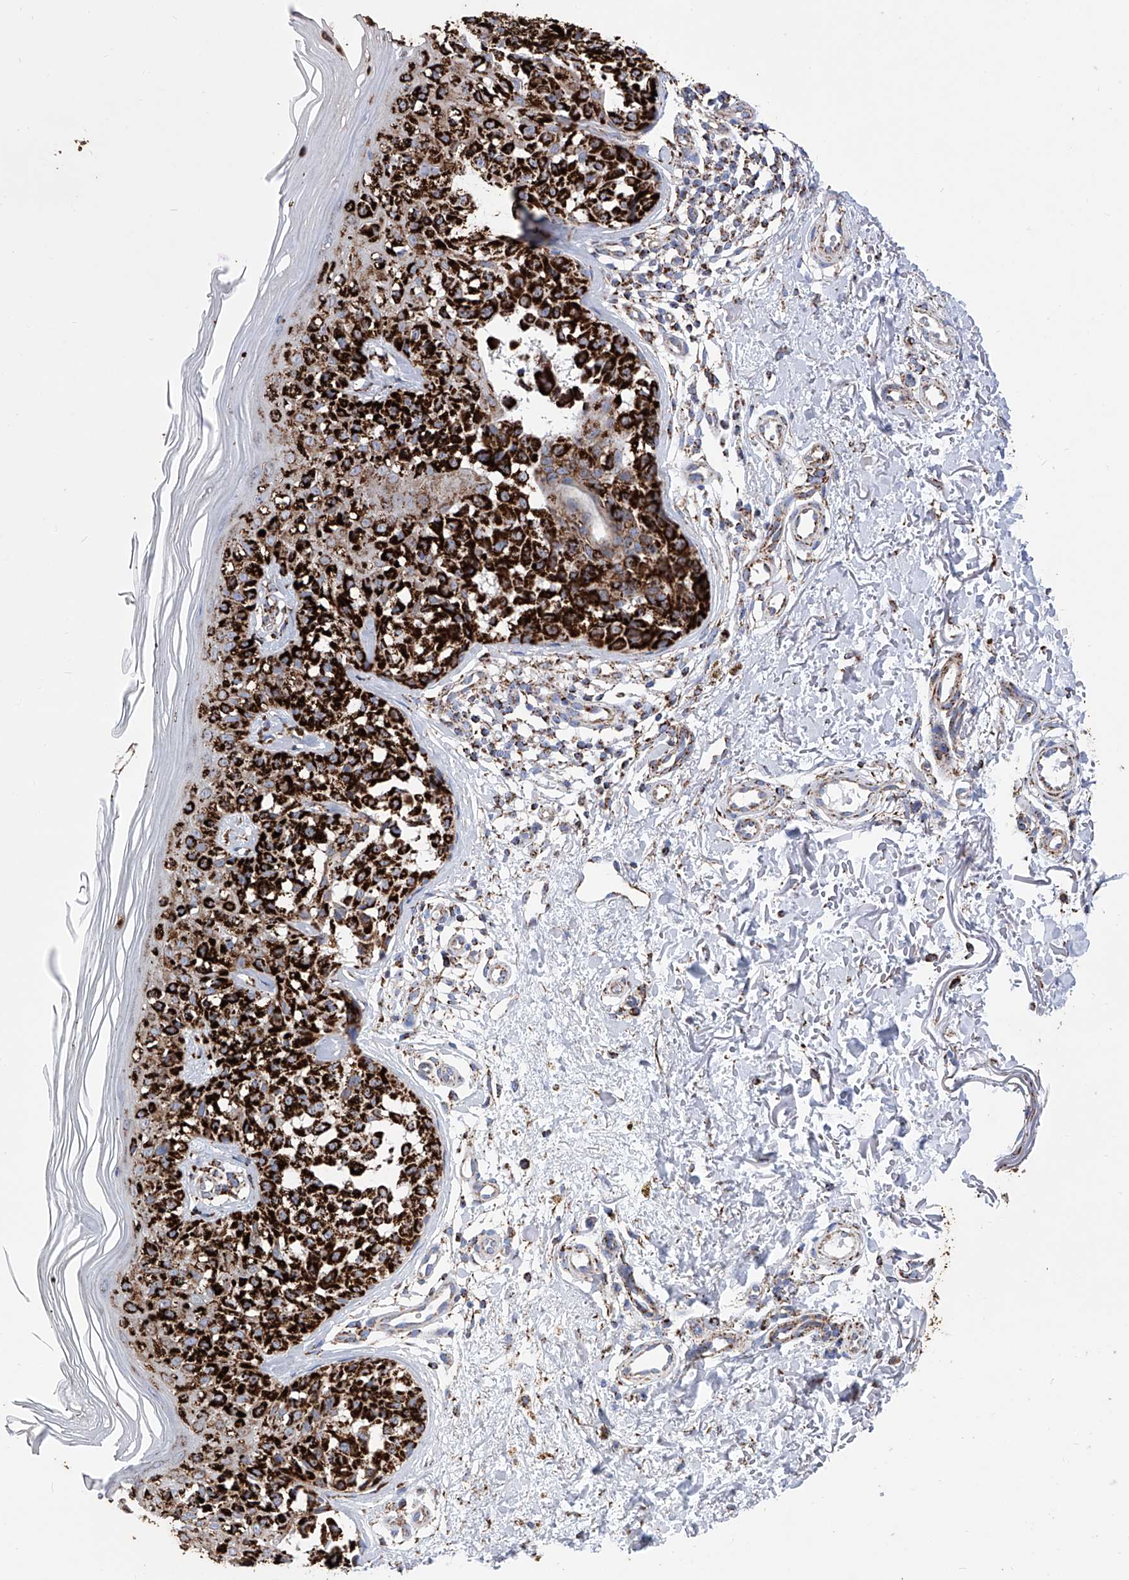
{"staining": {"intensity": "strong", "quantity": ">75%", "location": "cytoplasmic/membranous"}, "tissue": "melanoma", "cell_type": "Tumor cells", "image_type": "cancer", "snomed": [{"axis": "morphology", "description": "Malignant melanoma, NOS"}, {"axis": "topography", "description": "Skin"}], "caption": "This is a micrograph of immunohistochemistry (IHC) staining of melanoma, which shows strong expression in the cytoplasmic/membranous of tumor cells.", "gene": "ATP5PF", "patient": {"sex": "female", "age": 50}}